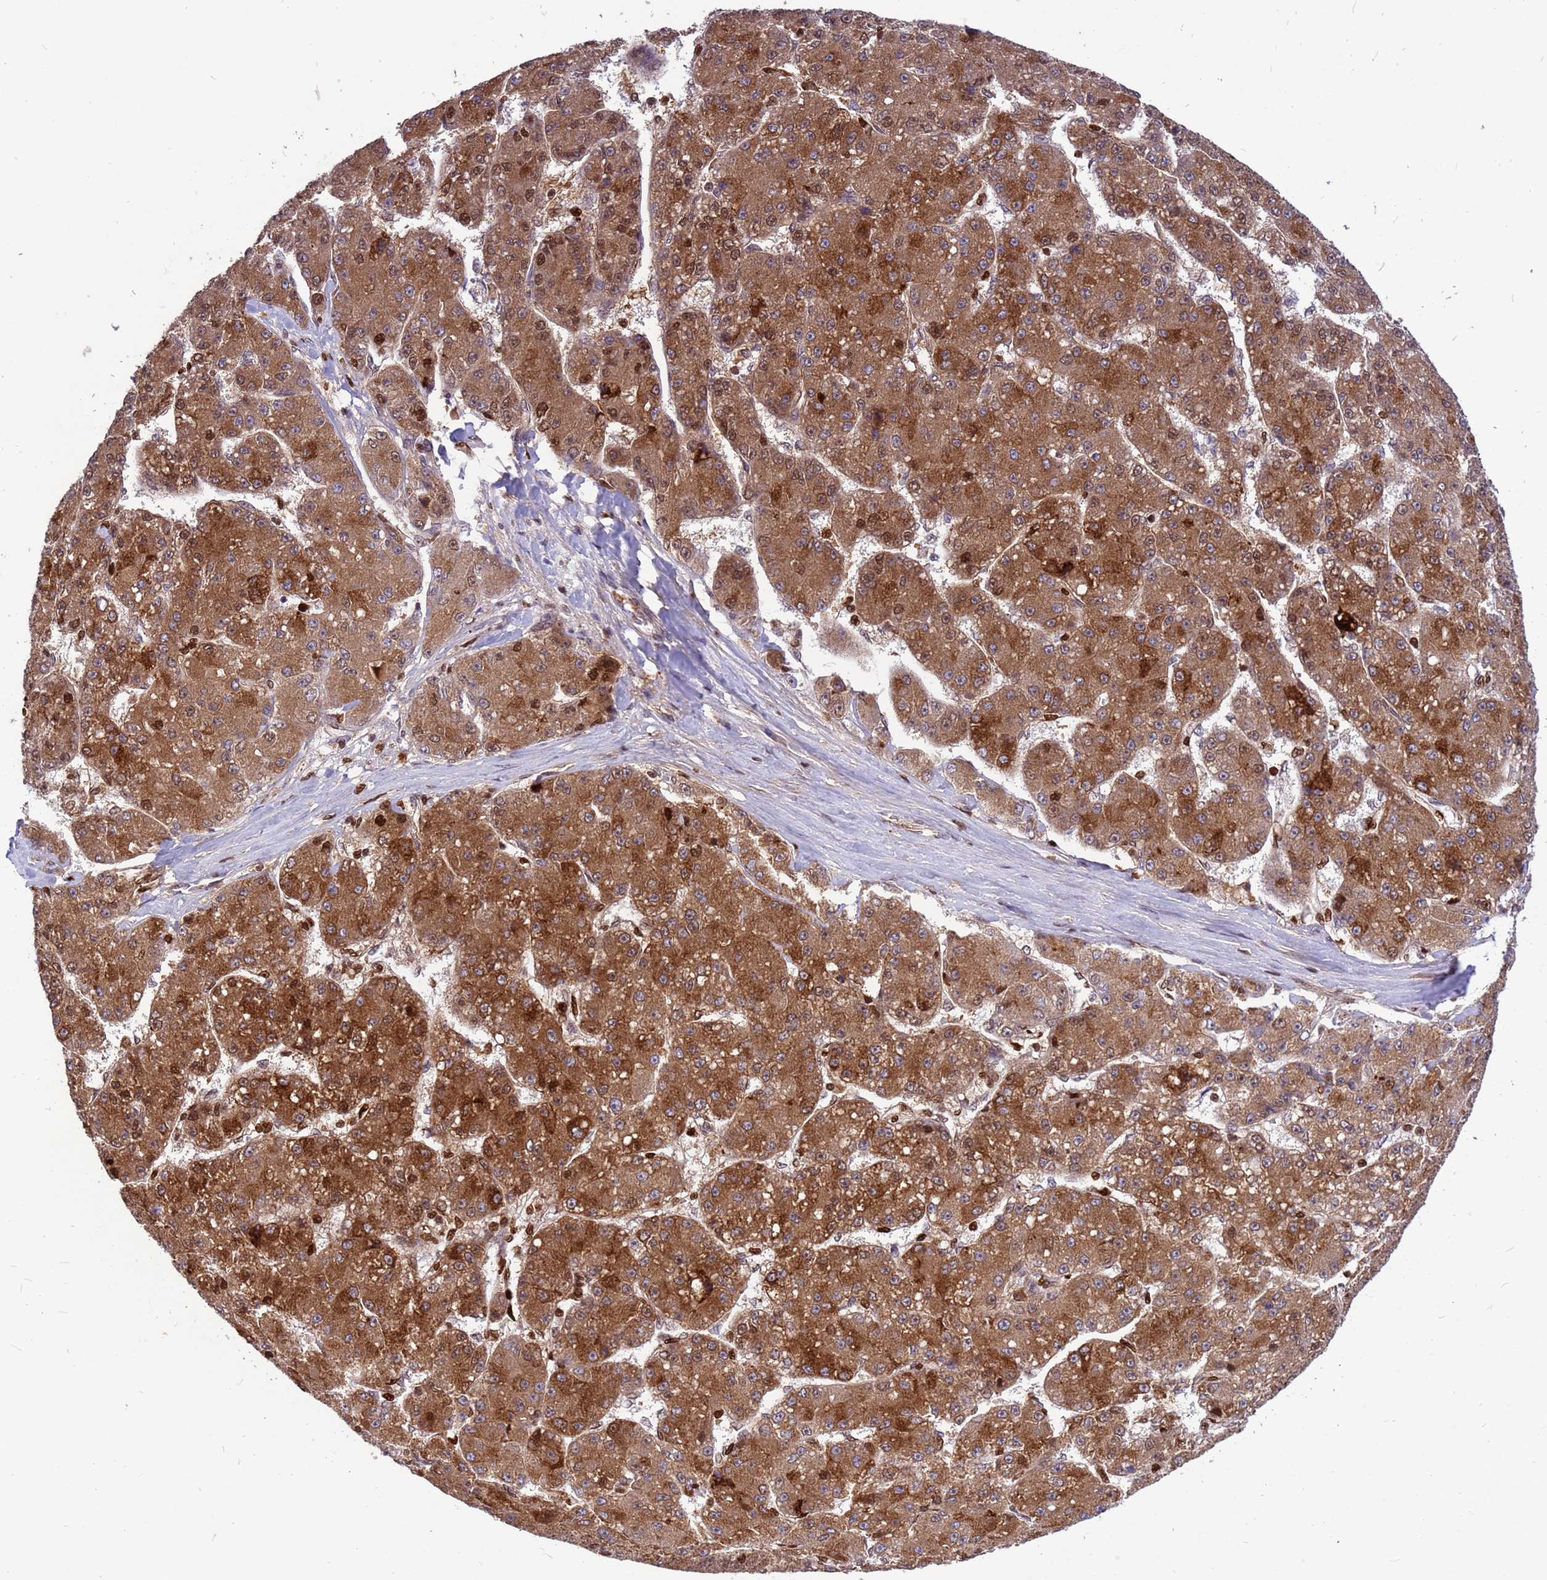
{"staining": {"intensity": "moderate", "quantity": ">75%", "location": "cytoplasmic/membranous,nuclear"}, "tissue": "liver cancer", "cell_type": "Tumor cells", "image_type": "cancer", "snomed": [{"axis": "morphology", "description": "Carcinoma, Hepatocellular, NOS"}, {"axis": "topography", "description": "Liver"}], "caption": "The photomicrograph shows a brown stain indicating the presence of a protein in the cytoplasmic/membranous and nuclear of tumor cells in liver cancer. The staining was performed using DAB (3,3'-diaminobenzidine), with brown indicating positive protein expression. Nuclei are stained blue with hematoxylin.", "gene": "ORM1", "patient": {"sex": "male", "age": 67}}